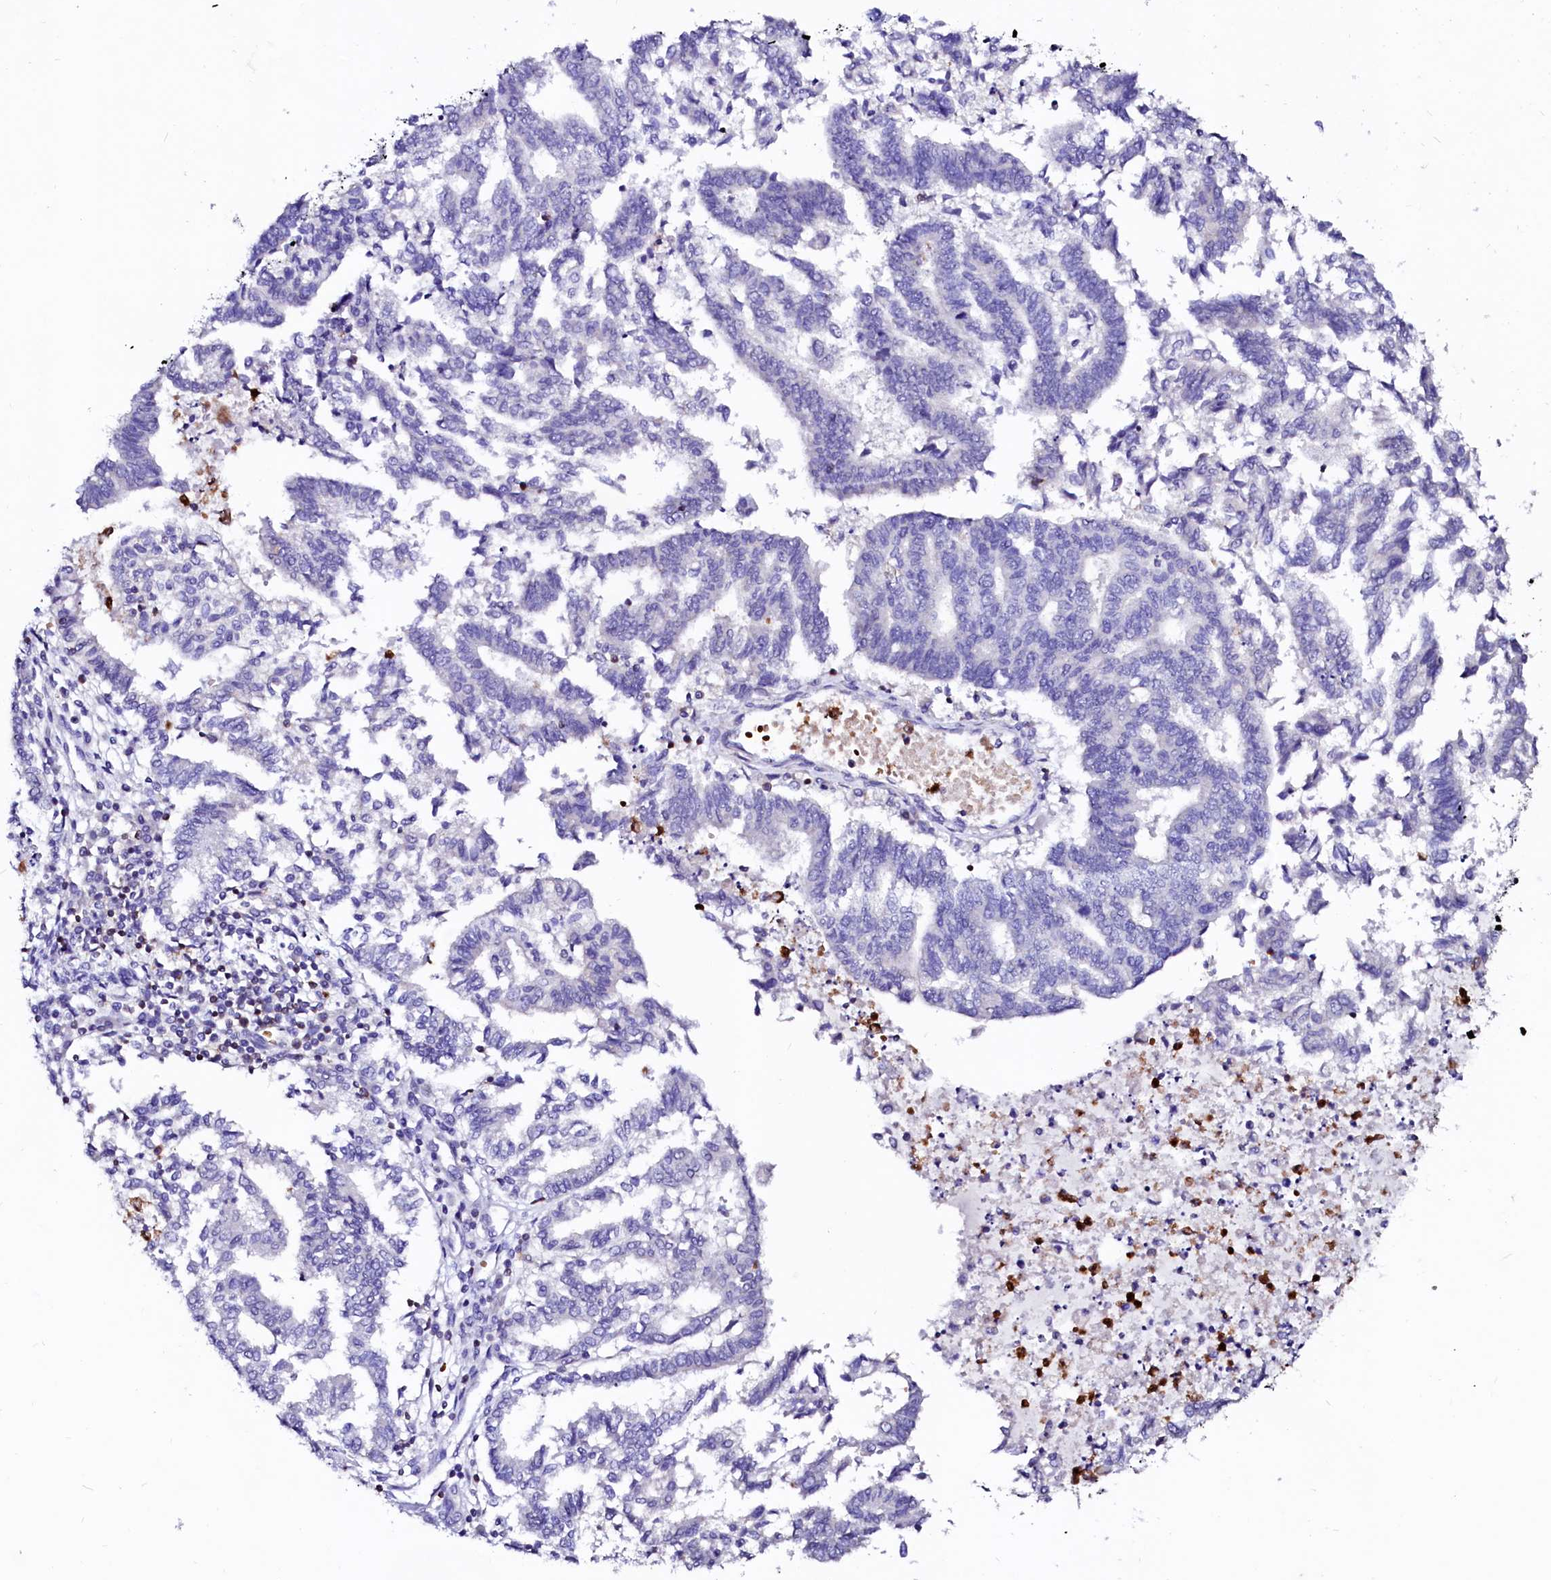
{"staining": {"intensity": "negative", "quantity": "none", "location": "none"}, "tissue": "endometrial cancer", "cell_type": "Tumor cells", "image_type": "cancer", "snomed": [{"axis": "morphology", "description": "Adenocarcinoma, NOS"}, {"axis": "topography", "description": "Endometrium"}], "caption": "This is a image of immunohistochemistry (IHC) staining of endometrial cancer, which shows no staining in tumor cells.", "gene": "RAB27A", "patient": {"sex": "female", "age": 79}}